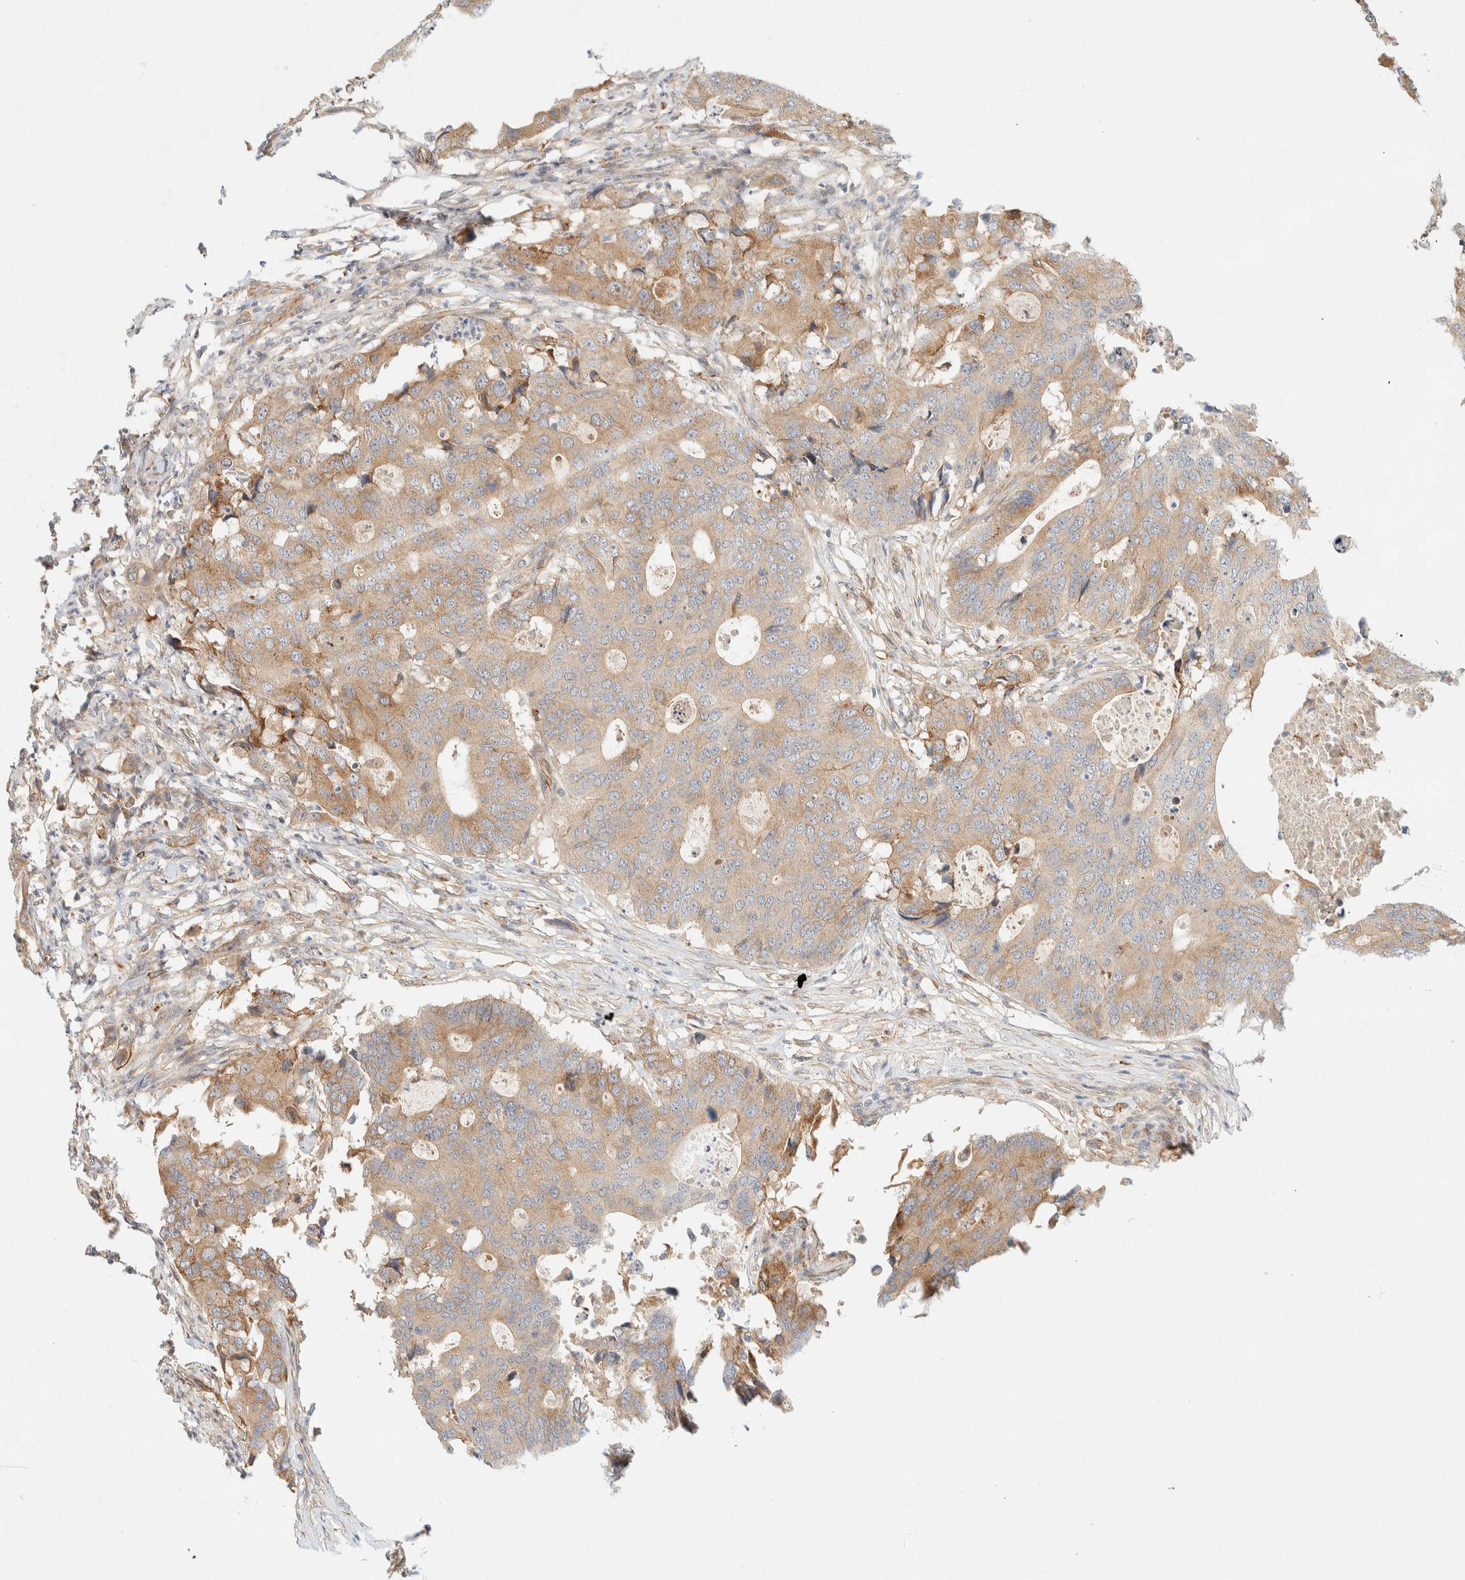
{"staining": {"intensity": "weak", "quantity": ">75%", "location": "cytoplasmic/membranous"}, "tissue": "colorectal cancer", "cell_type": "Tumor cells", "image_type": "cancer", "snomed": [{"axis": "morphology", "description": "Adenocarcinoma, NOS"}, {"axis": "topography", "description": "Colon"}], "caption": "Immunohistochemistry (IHC) of human colorectal adenocarcinoma shows low levels of weak cytoplasmic/membranous expression in about >75% of tumor cells. The staining is performed using DAB (3,3'-diaminobenzidine) brown chromogen to label protein expression. The nuclei are counter-stained blue using hematoxylin.", "gene": "FAT1", "patient": {"sex": "male", "age": 71}}